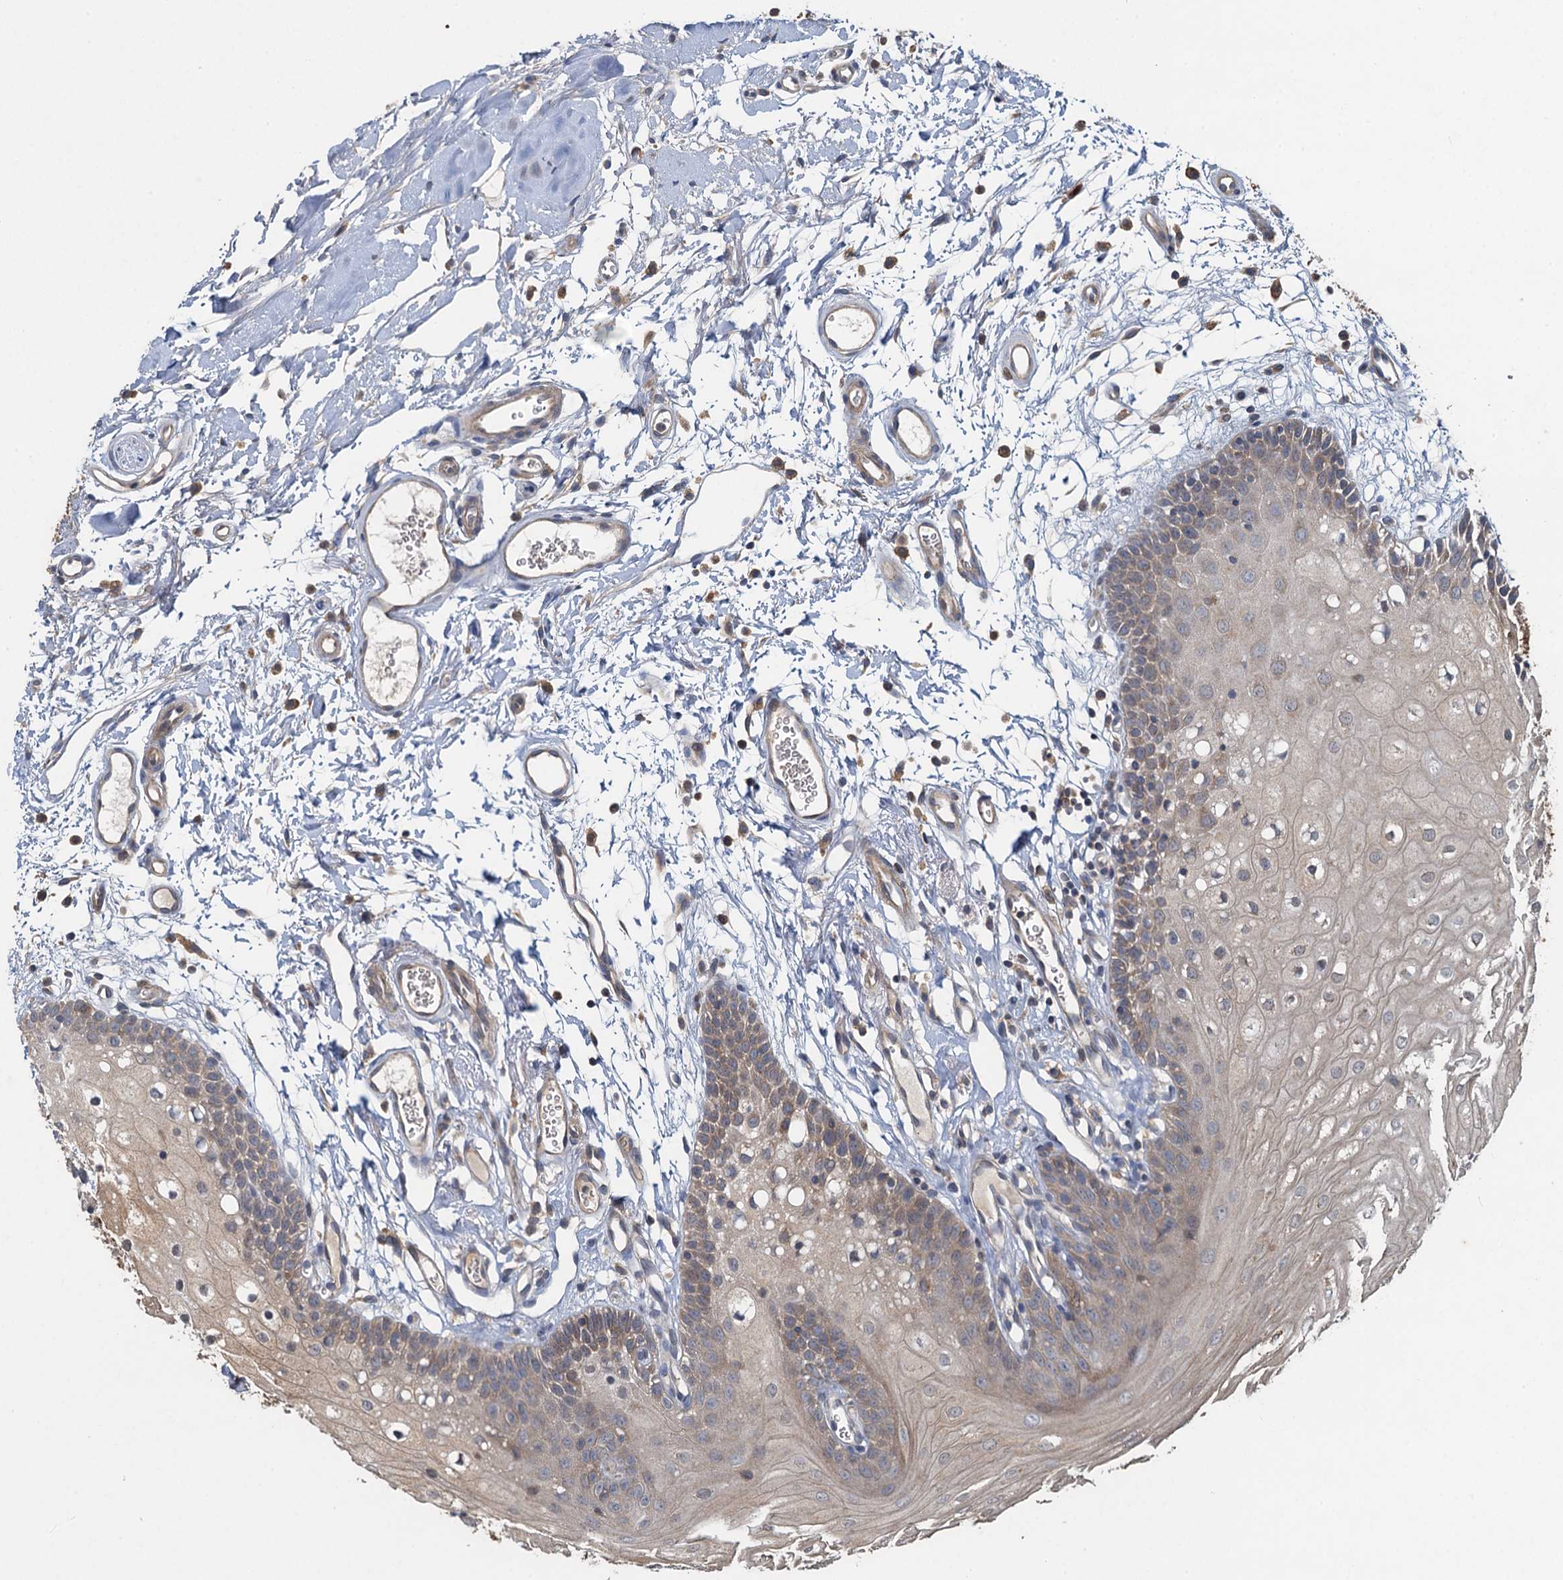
{"staining": {"intensity": "weak", "quantity": "<25%", "location": "cytoplasmic/membranous"}, "tissue": "oral mucosa", "cell_type": "Squamous epithelial cells", "image_type": "normal", "snomed": [{"axis": "morphology", "description": "Normal tissue, NOS"}, {"axis": "topography", "description": "Oral tissue"}, {"axis": "topography", "description": "Tounge, NOS"}], "caption": "Squamous epithelial cells show no significant positivity in normal oral mucosa. (DAB (3,3'-diaminobenzidine) IHC with hematoxylin counter stain).", "gene": "SNAP29", "patient": {"sex": "female", "age": 73}}